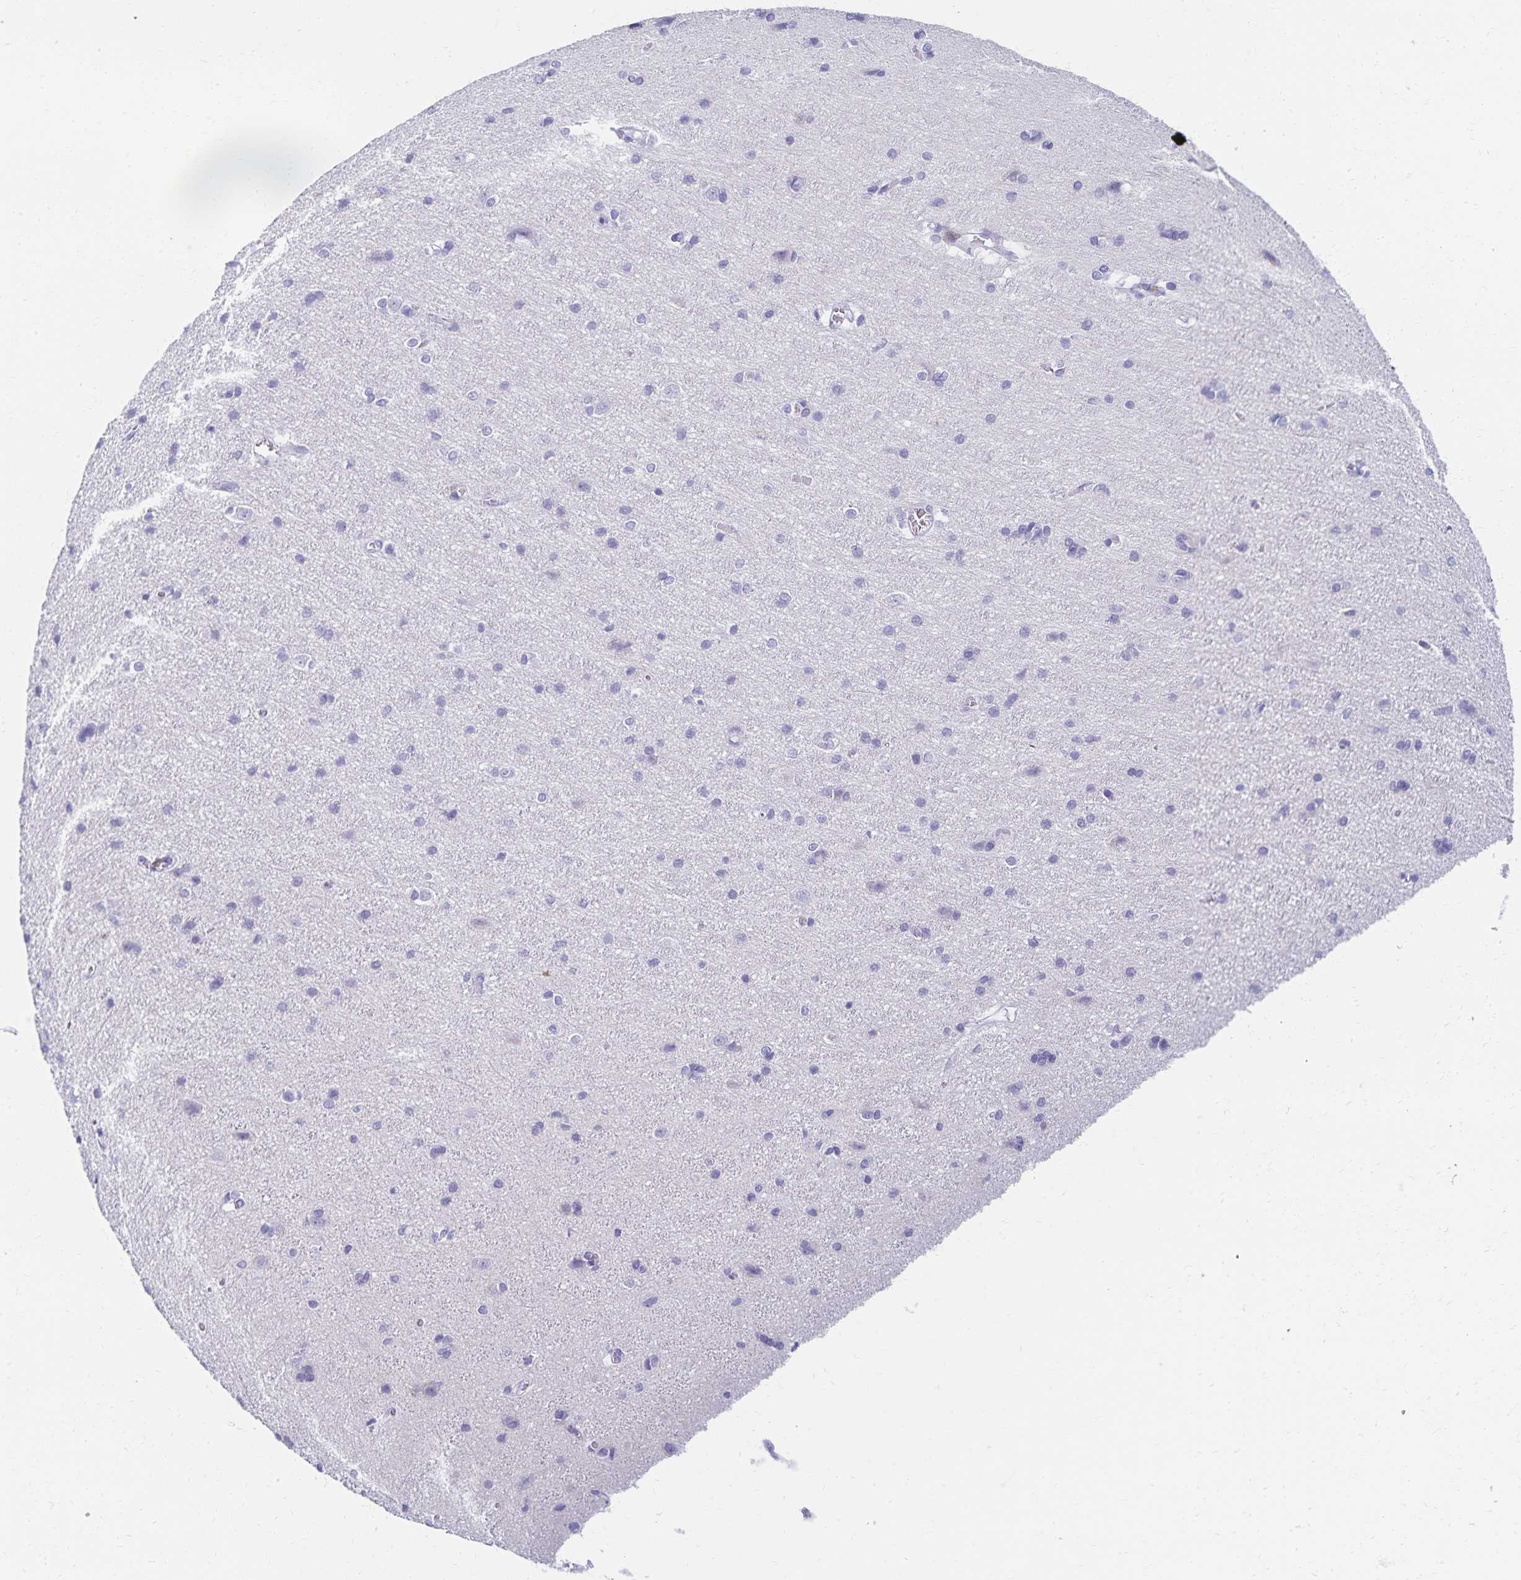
{"staining": {"intensity": "negative", "quantity": "none", "location": "none"}, "tissue": "cerebral cortex", "cell_type": "Endothelial cells", "image_type": "normal", "snomed": [{"axis": "morphology", "description": "Normal tissue, NOS"}, {"axis": "topography", "description": "Cerebral cortex"}], "caption": "High power microscopy photomicrograph of an IHC micrograph of benign cerebral cortex, revealing no significant staining in endothelial cells.", "gene": "C2orf50", "patient": {"sex": "male", "age": 37}}